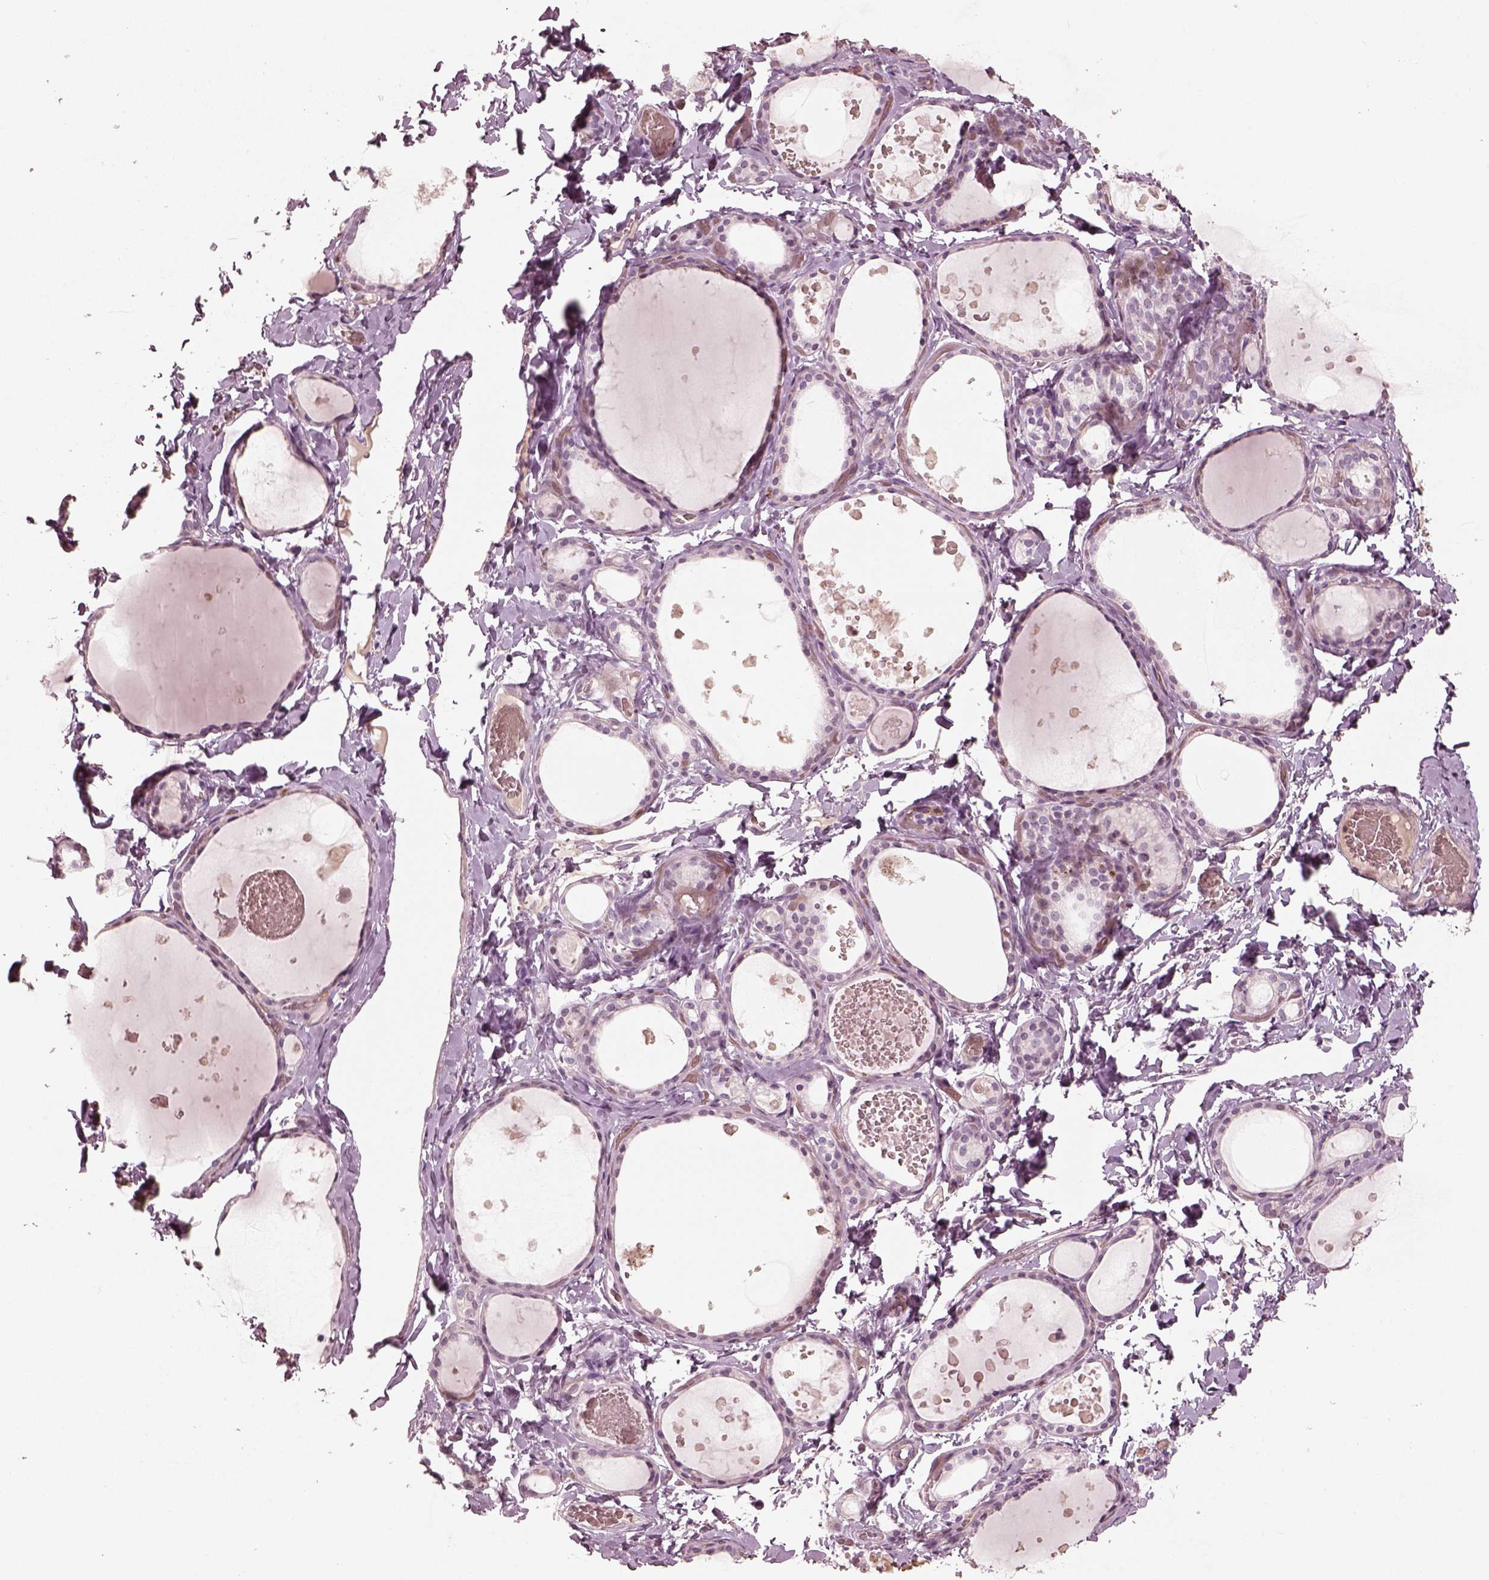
{"staining": {"intensity": "negative", "quantity": "none", "location": "none"}, "tissue": "thyroid gland", "cell_type": "Glandular cells", "image_type": "normal", "snomed": [{"axis": "morphology", "description": "Normal tissue, NOS"}, {"axis": "topography", "description": "Thyroid gland"}], "caption": "This is an immunohistochemistry image of normal human thyroid gland. There is no expression in glandular cells.", "gene": "MADCAM1", "patient": {"sex": "female", "age": 56}}